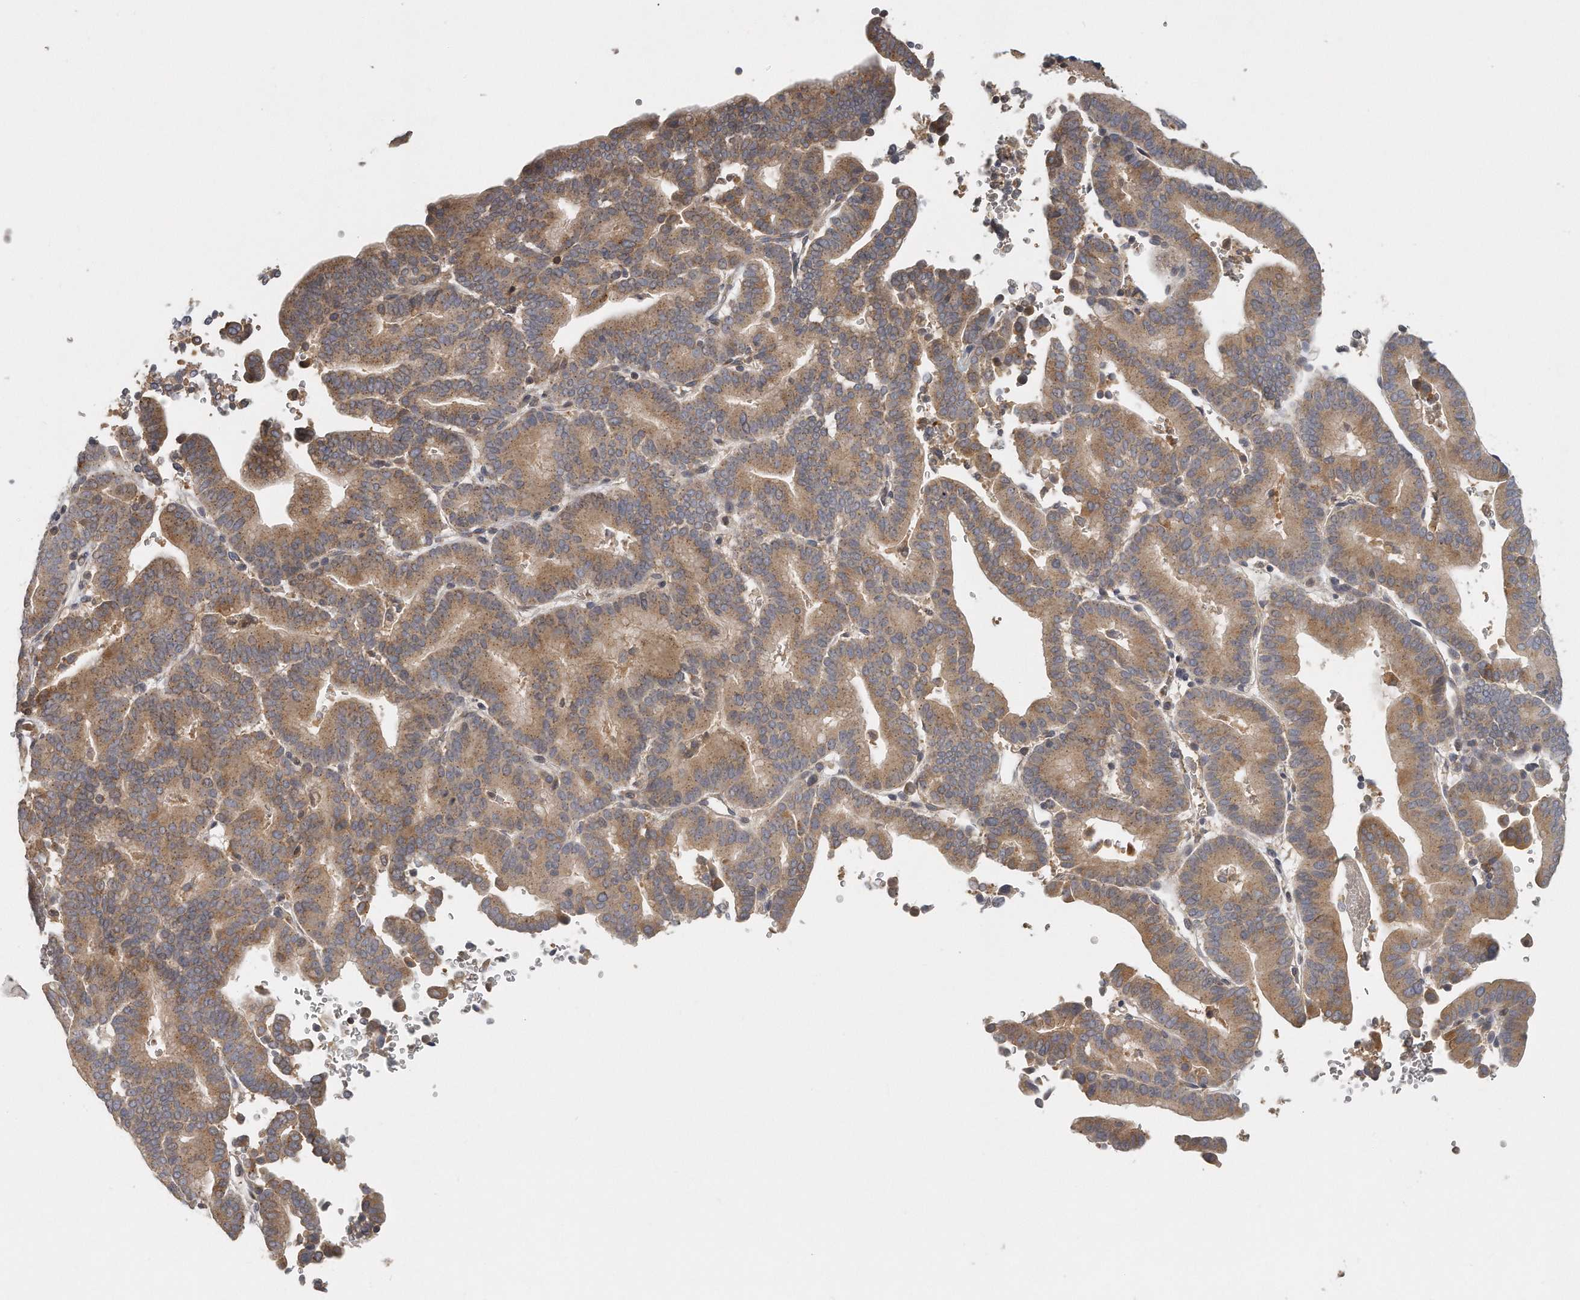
{"staining": {"intensity": "moderate", "quantity": ">75%", "location": "cytoplasmic/membranous"}, "tissue": "liver cancer", "cell_type": "Tumor cells", "image_type": "cancer", "snomed": [{"axis": "morphology", "description": "Cholangiocarcinoma"}, {"axis": "topography", "description": "Liver"}], "caption": "A micrograph showing moderate cytoplasmic/membranous positivity in about >75% of tumor cells in liver cancer, as visualized by brown immunohistochemical staining.", "gene": "TRAPPC14", "patient": {"sex": "female", "age": 75}}